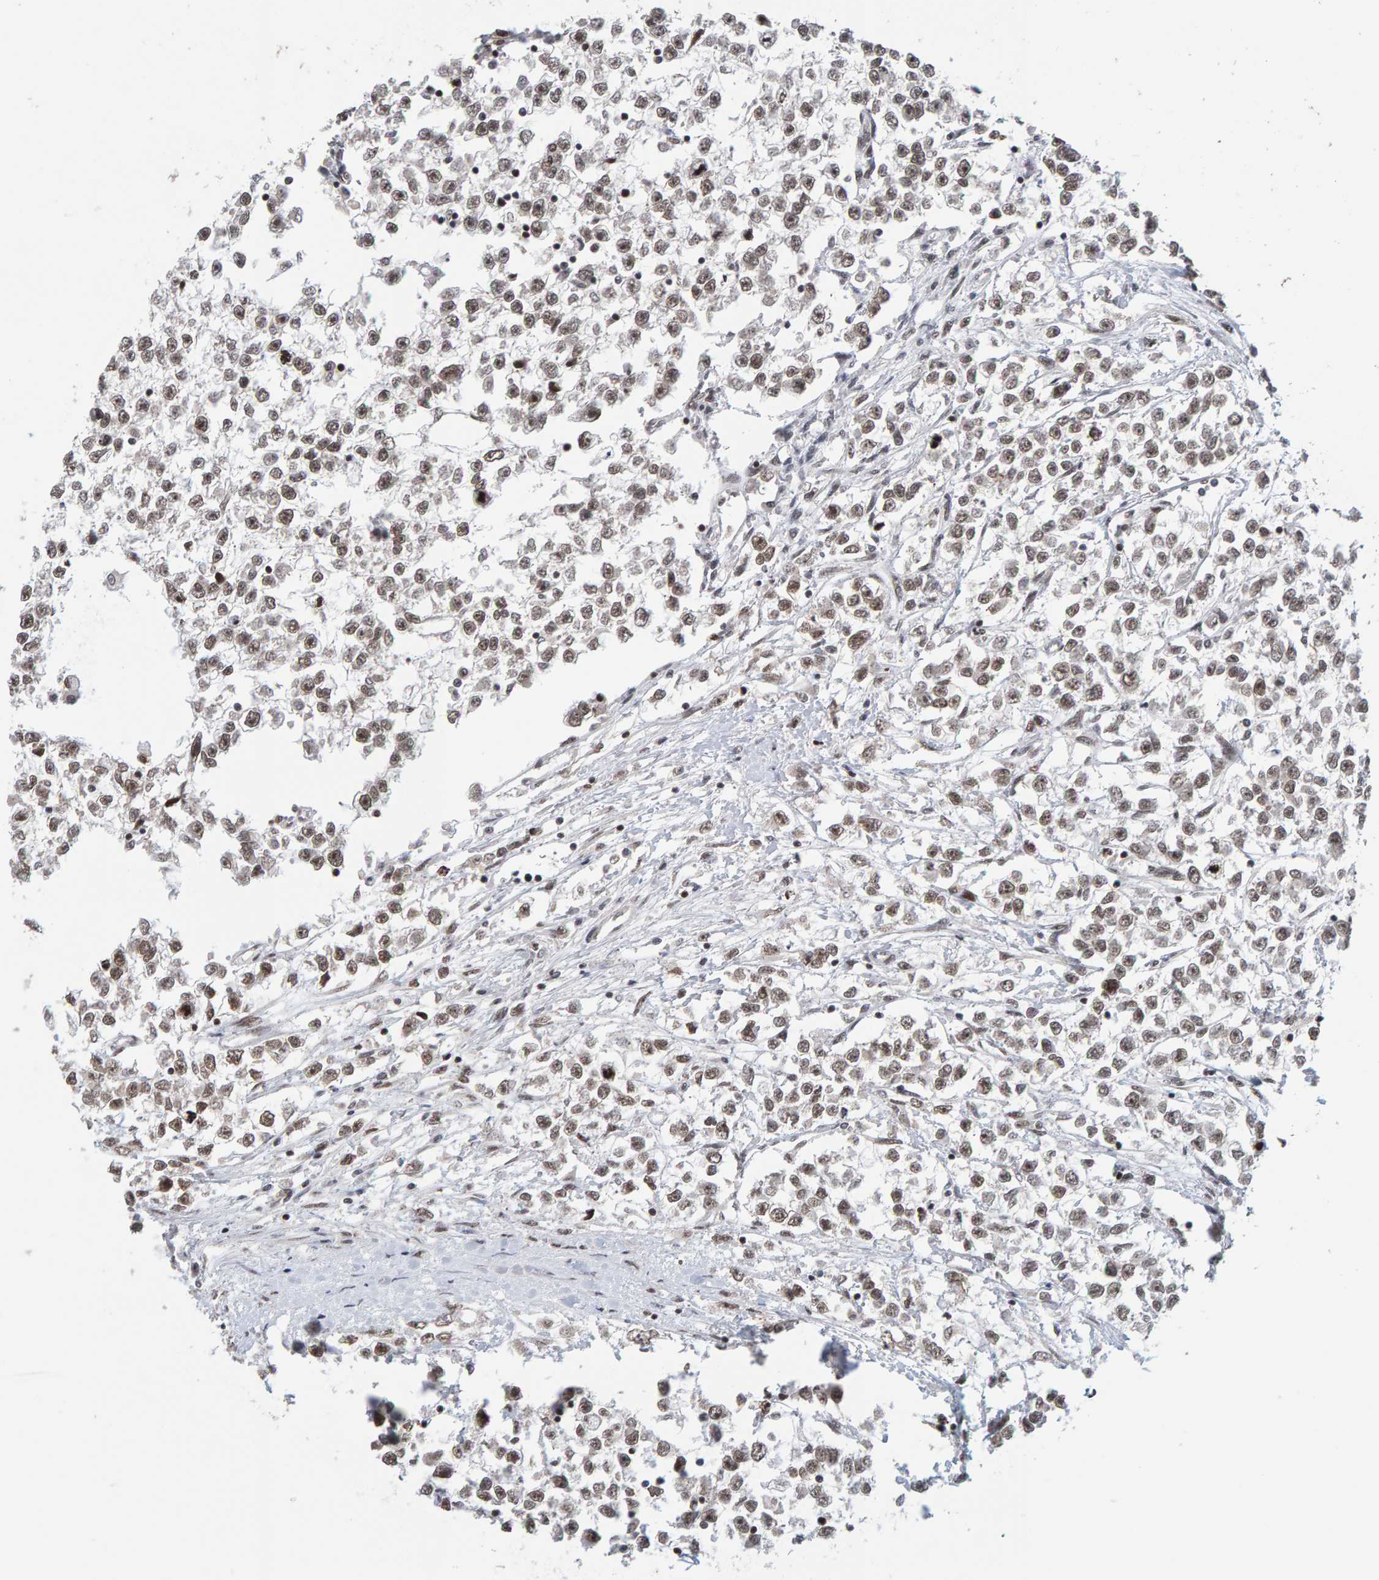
{"staining": {"intensity": "moderate", "quantity": ">75%", "location": "nuclear"}, "tissue": "testis cancer", "cell_type": "Tumor cells", "image_type": "cancer", "snomed": [{"axis": "morphology", "description": "Seminoma, NOS"}, {"axis": "morphology", "description": "Carcinoma, Embryonal, NOS"}, {"axis": "topography", "description": "Testis"}], "caption": "Testis cancer was stained to show a protein in brown. There is medium levels of moderate nuclear positivity in about >75% of tumor cells.", "gene": "CHD4", "patient": {"sex": "male", "age": 51}}